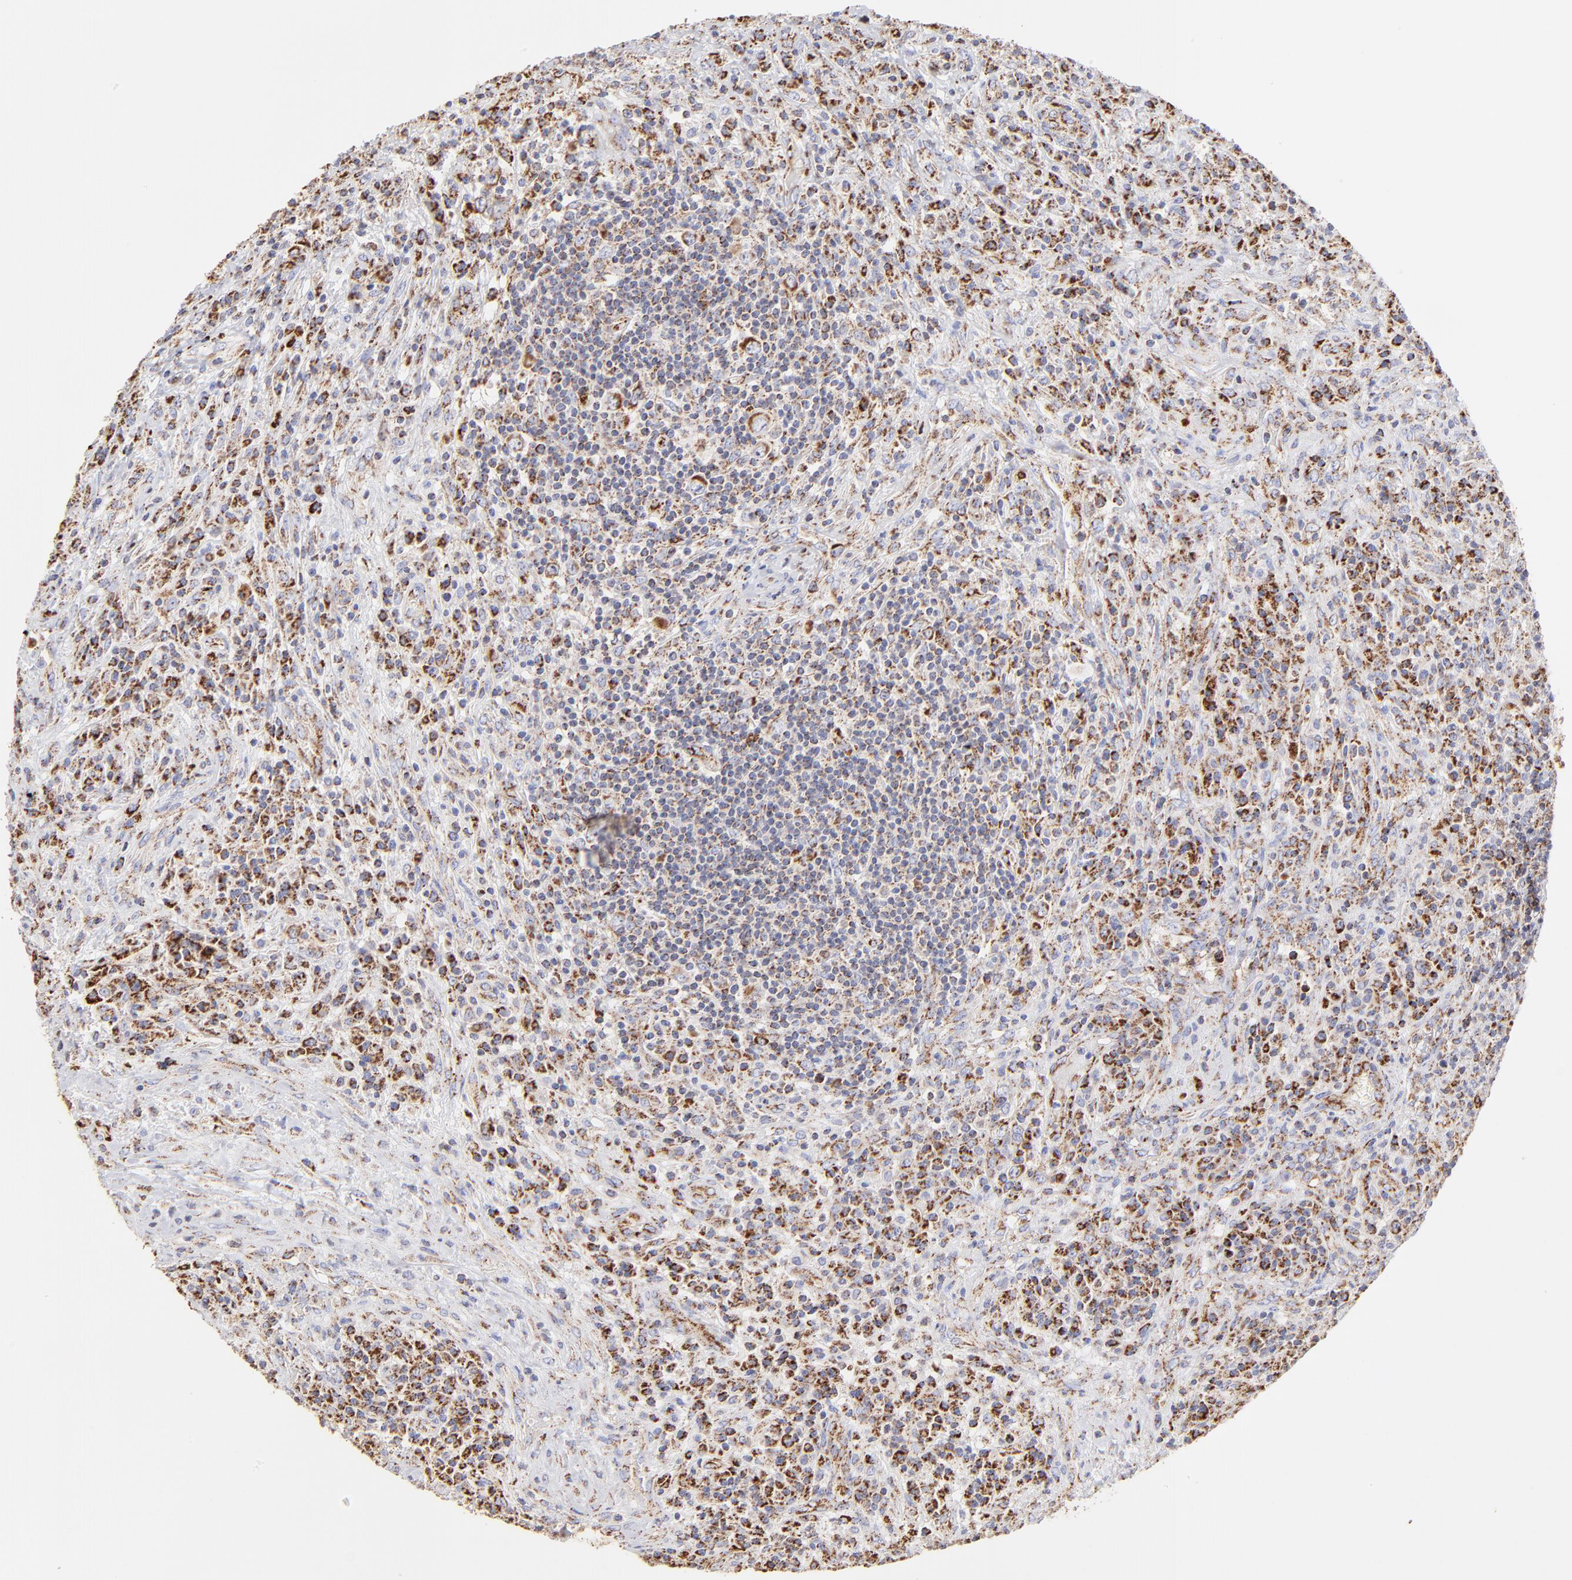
{"staining": {"intensity": "moderate", "quantity": ">75%", "location": "cytoplasmic/membranous"}, "tissue": "lymphoma", "cell_type": "Tumor cells", "image_type": "cancer", "snomed": [{"axis": "morphology", "description": "Hodgkin's disease, NOS"}, {"axis": "topography", "description": "Lymph node"}], "caption": "Immunohistochemical staining of lymphoma displays medium levels of moderate cytoplasmic/membranous protein positivity in approximately >75% of tumor cells. The protein is stained brown, and the nuclei are stained in blue (DAB IHC with brightfield microscopy, high magnification).", "gene": "ECH1", "patient": {"sex": "female", "age": 25}}